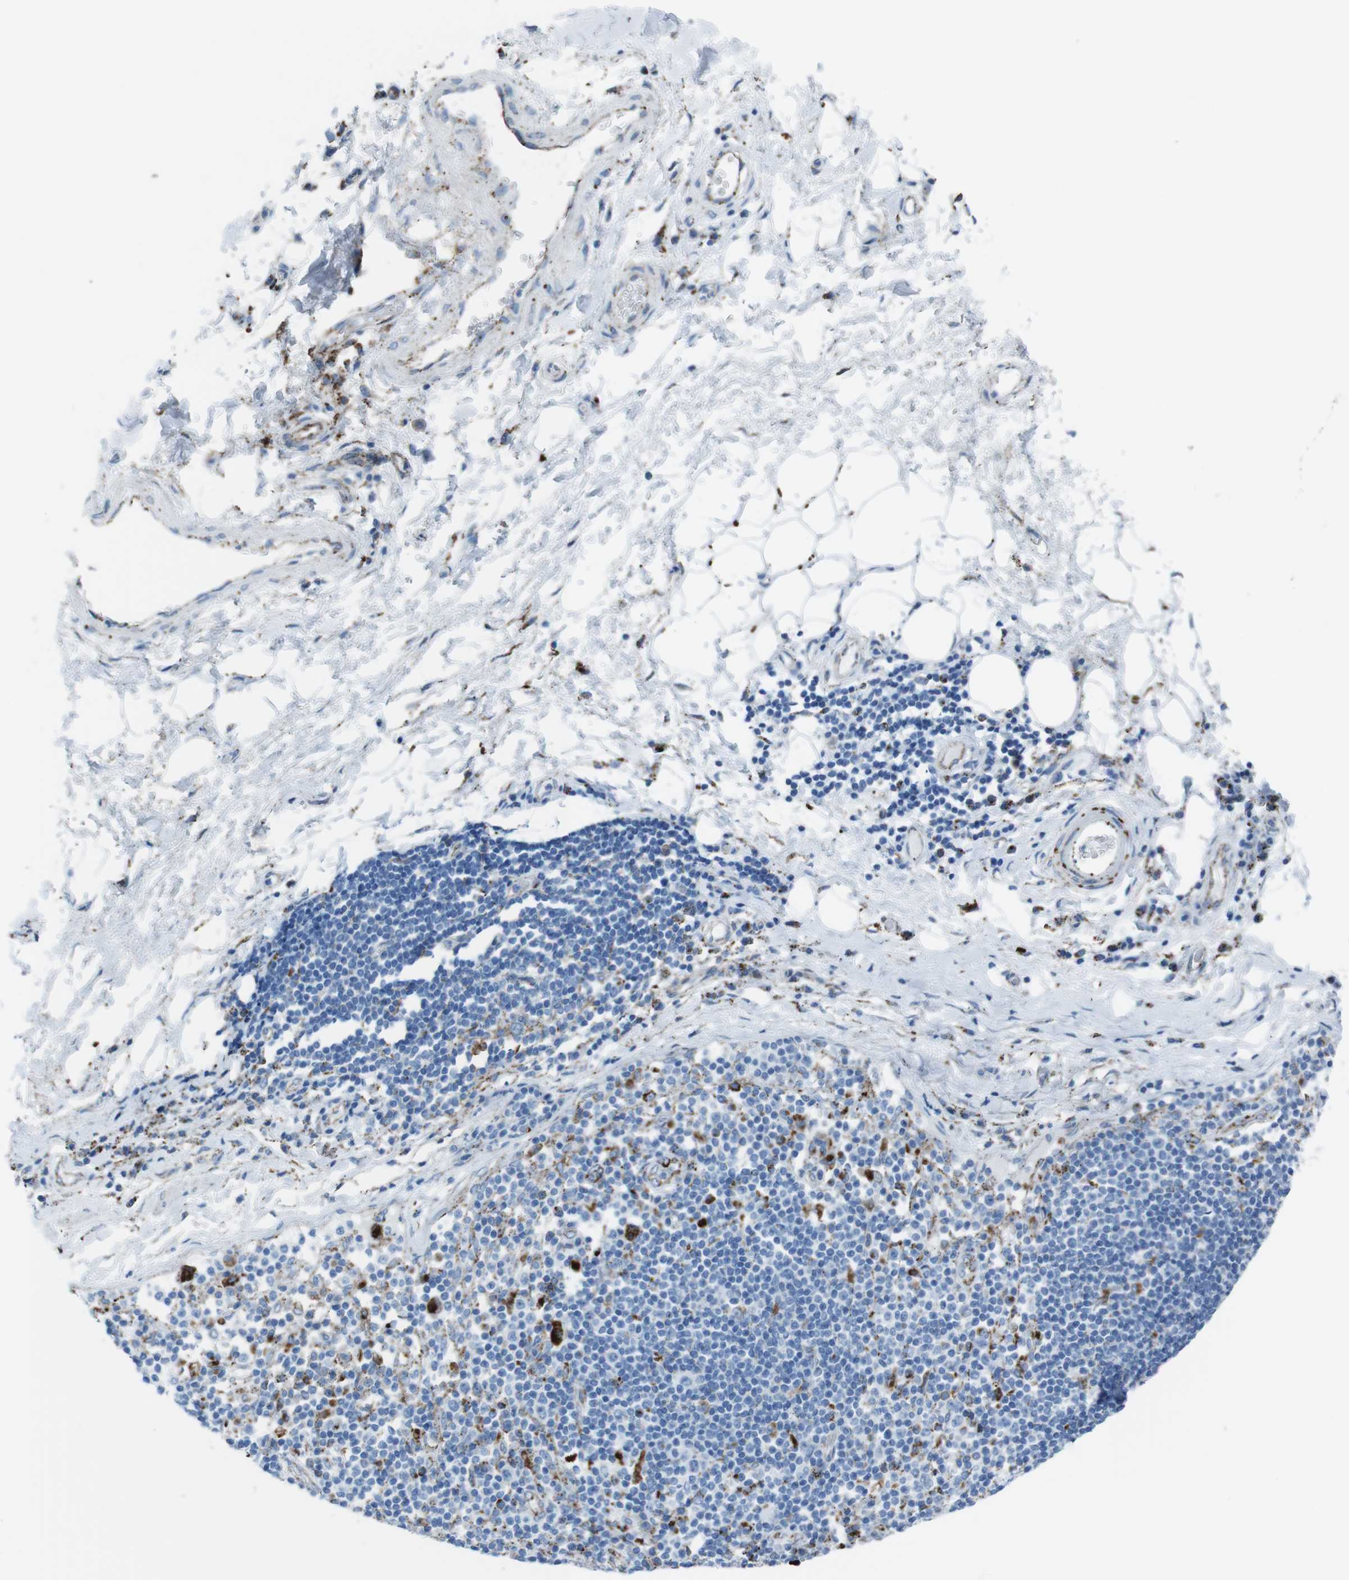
{"staining": {"intensity": "moderate", "quantity": ">75%", "location": "cytoplasmic/membranous"}, "tissue": "adipose tissue", "cell_type": "Adipocytes", "image_type": "normal", "snomed": [{"axis": "morphology", "description": "Normal tissue, NOS"}, {"axis": "morphology", "description": "Adenocarcinoma, NOS"}, {"axis": "topography", "description": "Esophagus"}], "caption": "Unremarkable adipose tissue was stained to show a protein in brown. There is medium levels of moderate cytoplasmic/membranous staining in approximately >75% of adipocytes. Ihc stains the protein of interest in brown and the nuclei are stained blue.", "gene": "SCARB2", "patient": {"sex": "male", "age": 62}}